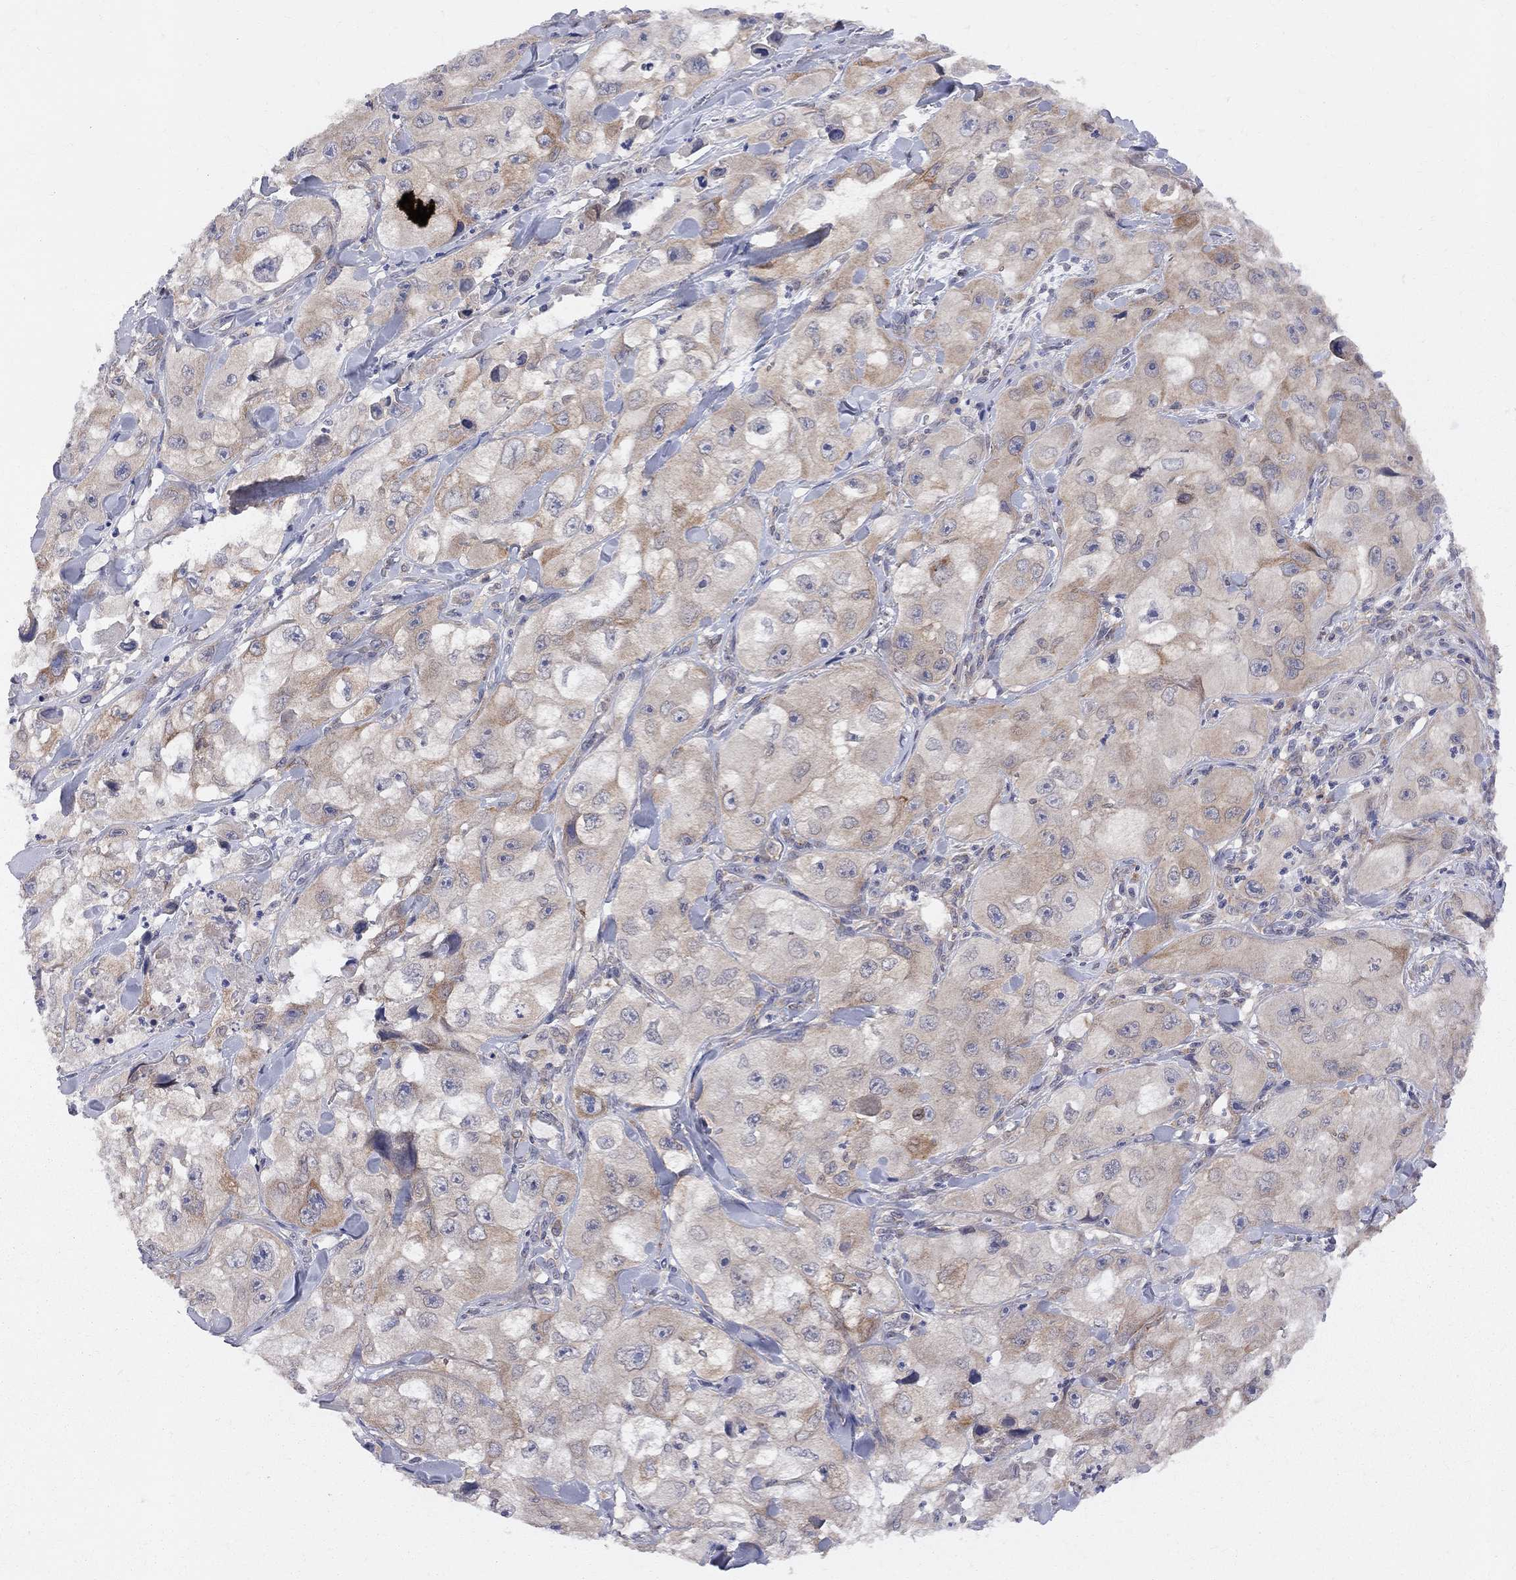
{"staining": {"intensity": "weak", "quantity": ">75%", "location": "cytoplasmic/membranous"}, "tissue": "skin cancer", "cell_type": "Tumor cells", "image_type": "cancer", "snomed": [{"axis": "morphology", "description": "Squamous cell carcinoma, NOS"}, {"axis": "topography", "description": "Skin"}, {"axis": "topography", "description": "Subcutis"}], "caption": "High-power microscopy captured an IHC micrograph of skin cancer (squamous cell carcinoma), revealing weak cytoplasmic/membranous staining in about >75% of tumor cells.", "gene": "CNOT11", "patient": {"sex": "male", "age": 73}}